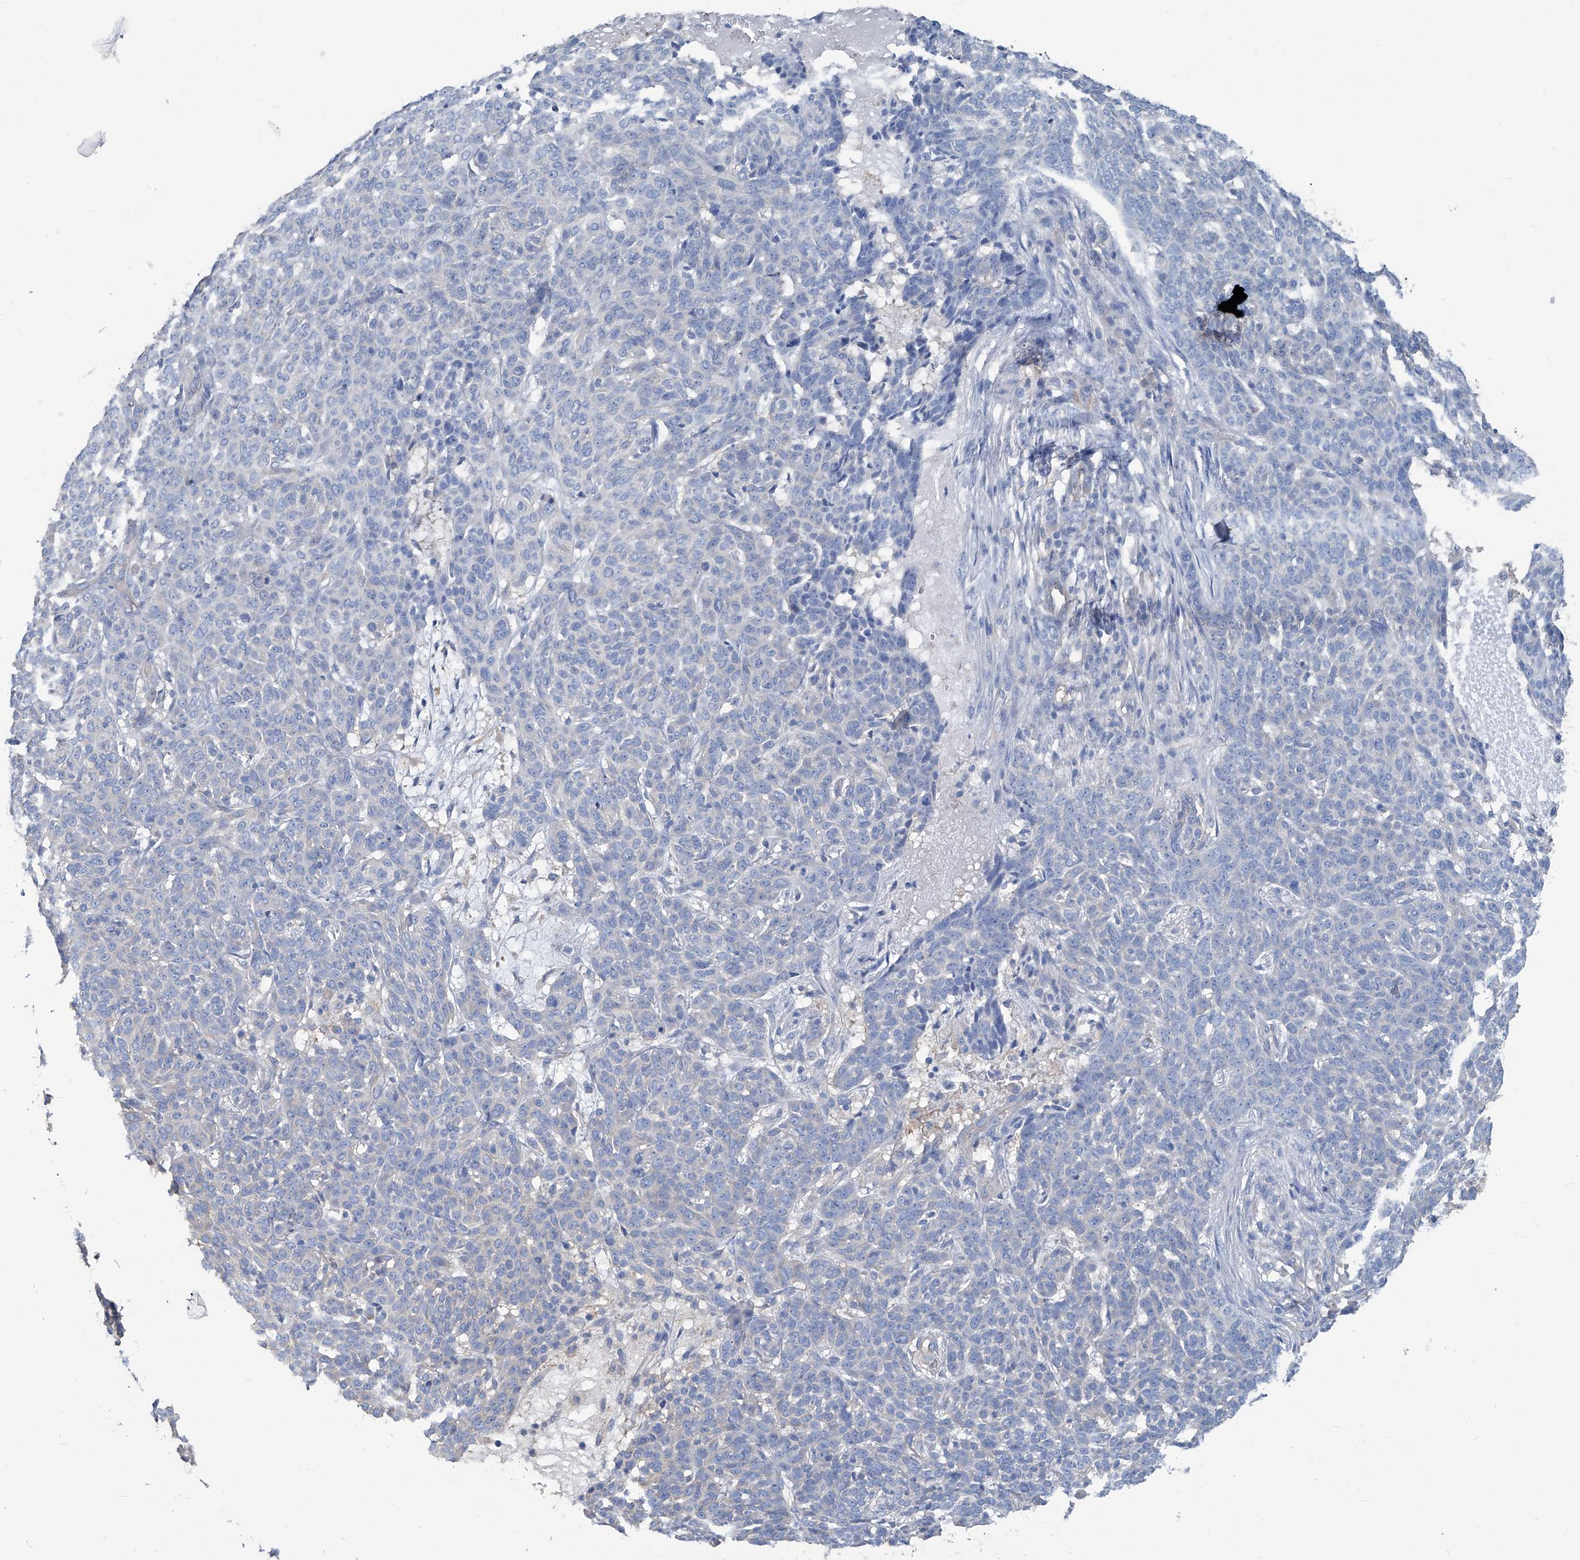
{"staining": {"intensity": "negative", "quantity": "none", "location": "none"}, "tissue": "skin cancer", "cell_type": "Tumor cells", "image_type": "cancer", "snomed": [{"axis": "morphology", "description": "Basal cell carcinoma"}, {"axis": "topography", "description": "Skin"}], "caption": "This is an IHC micrograph of skin cancer. There is no expression in tumor cells.", "gene": "PFKL", "patient": {"sex": "male", "age": 85}}